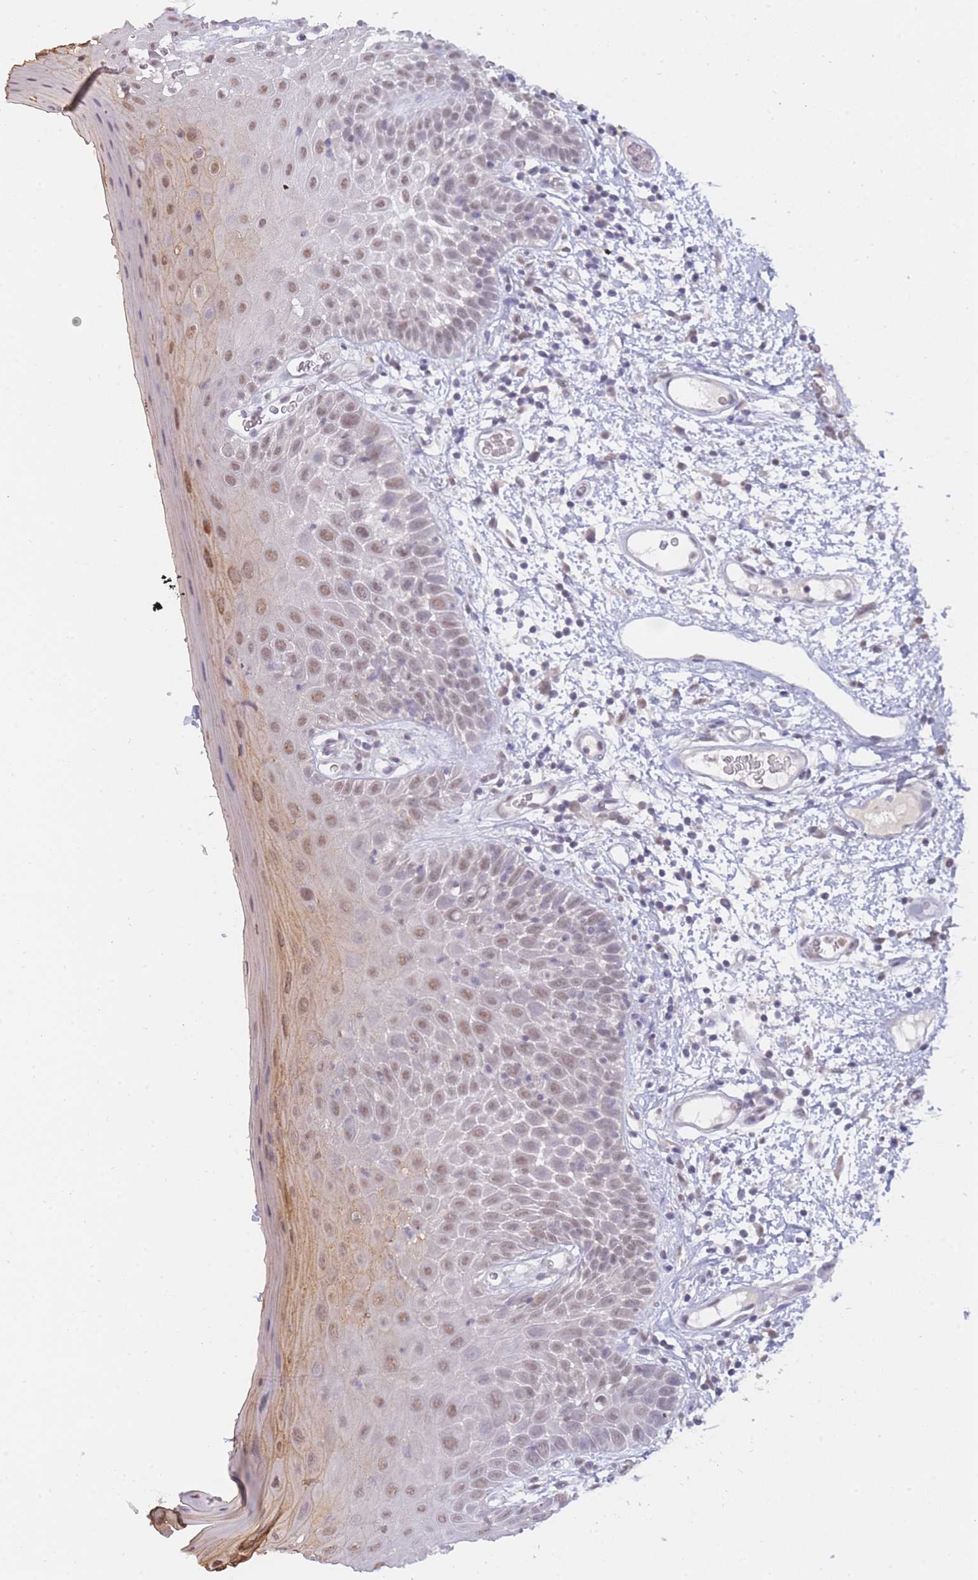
{"staining": {"intensity": "moderate", "quantity": "25%-75%", "location": "cytoplasmic/membranous,nuclear"}, "tissue": "oral mucosa", "cell_type": "Squamous epithelial cells", "image_type": "normal", "snomed": [{"axis": "morphology", "description": "Normal tissue, NOS"}, {"axis": "morphology", "description": "Squamous cell carcinoma, NOS"}, {"axis": "topography", "description": "Oral tissue"}, {"axis": "topography", "description": "Tounge, NOS"}, {"axis": "topography", "description": "Head-Neck"}], "caption": "IHC image of benign human oral mucosa stained for a protein (brown), which exhibits medium levels of moderate cytoplasmic/membranous,nuclear staining in approximately 25%-75% of squamous epithelial cells.", "gene": "GOLGA6L1", "patient": {"sex": "male", "age": 76}}